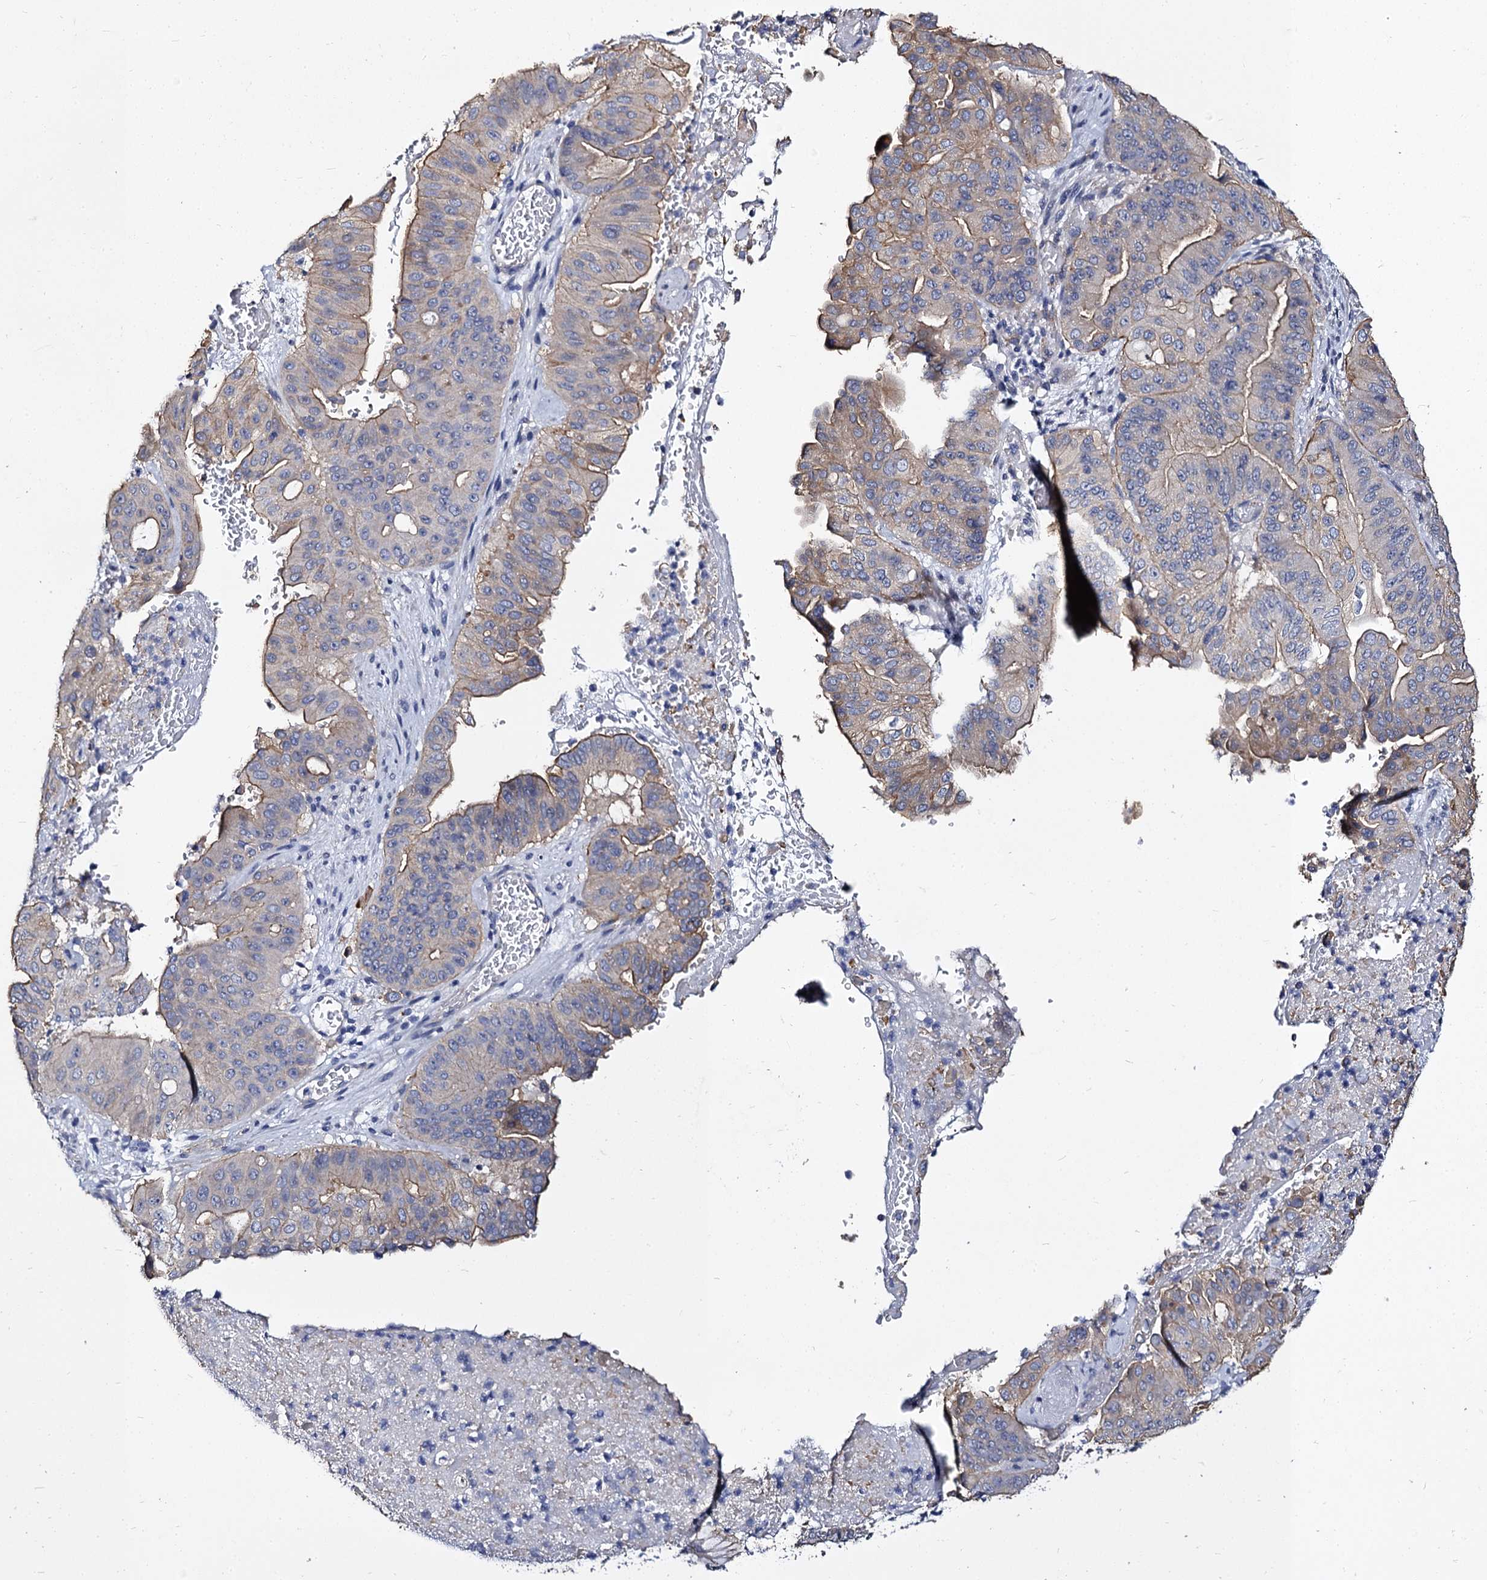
{"staining": {"intensity": "weak", "quantity": "25%-75%", "location": "cytoplasmic/membranous"}, "tissue": "pancreatic cancer", "cell_type": "Tumor cells", "image_type": "cancer", "snomed": [{"axis": "morphology", "description": "Adenocarcinoma, NOS"}, {"axis": "topography", "description": "Pancreas"}], "caption": "Pancreatic adenocarcinoma tissue exhibits weak cytoplasmic/membranous expression in approximately 25%-75% of tumor cells, visualized by immunohistochemistry. (DAB = brown stain, brightfield microscopy at high magnification).", "gene": "CBFB", "patient": {"sex": "female", "age": 77}}